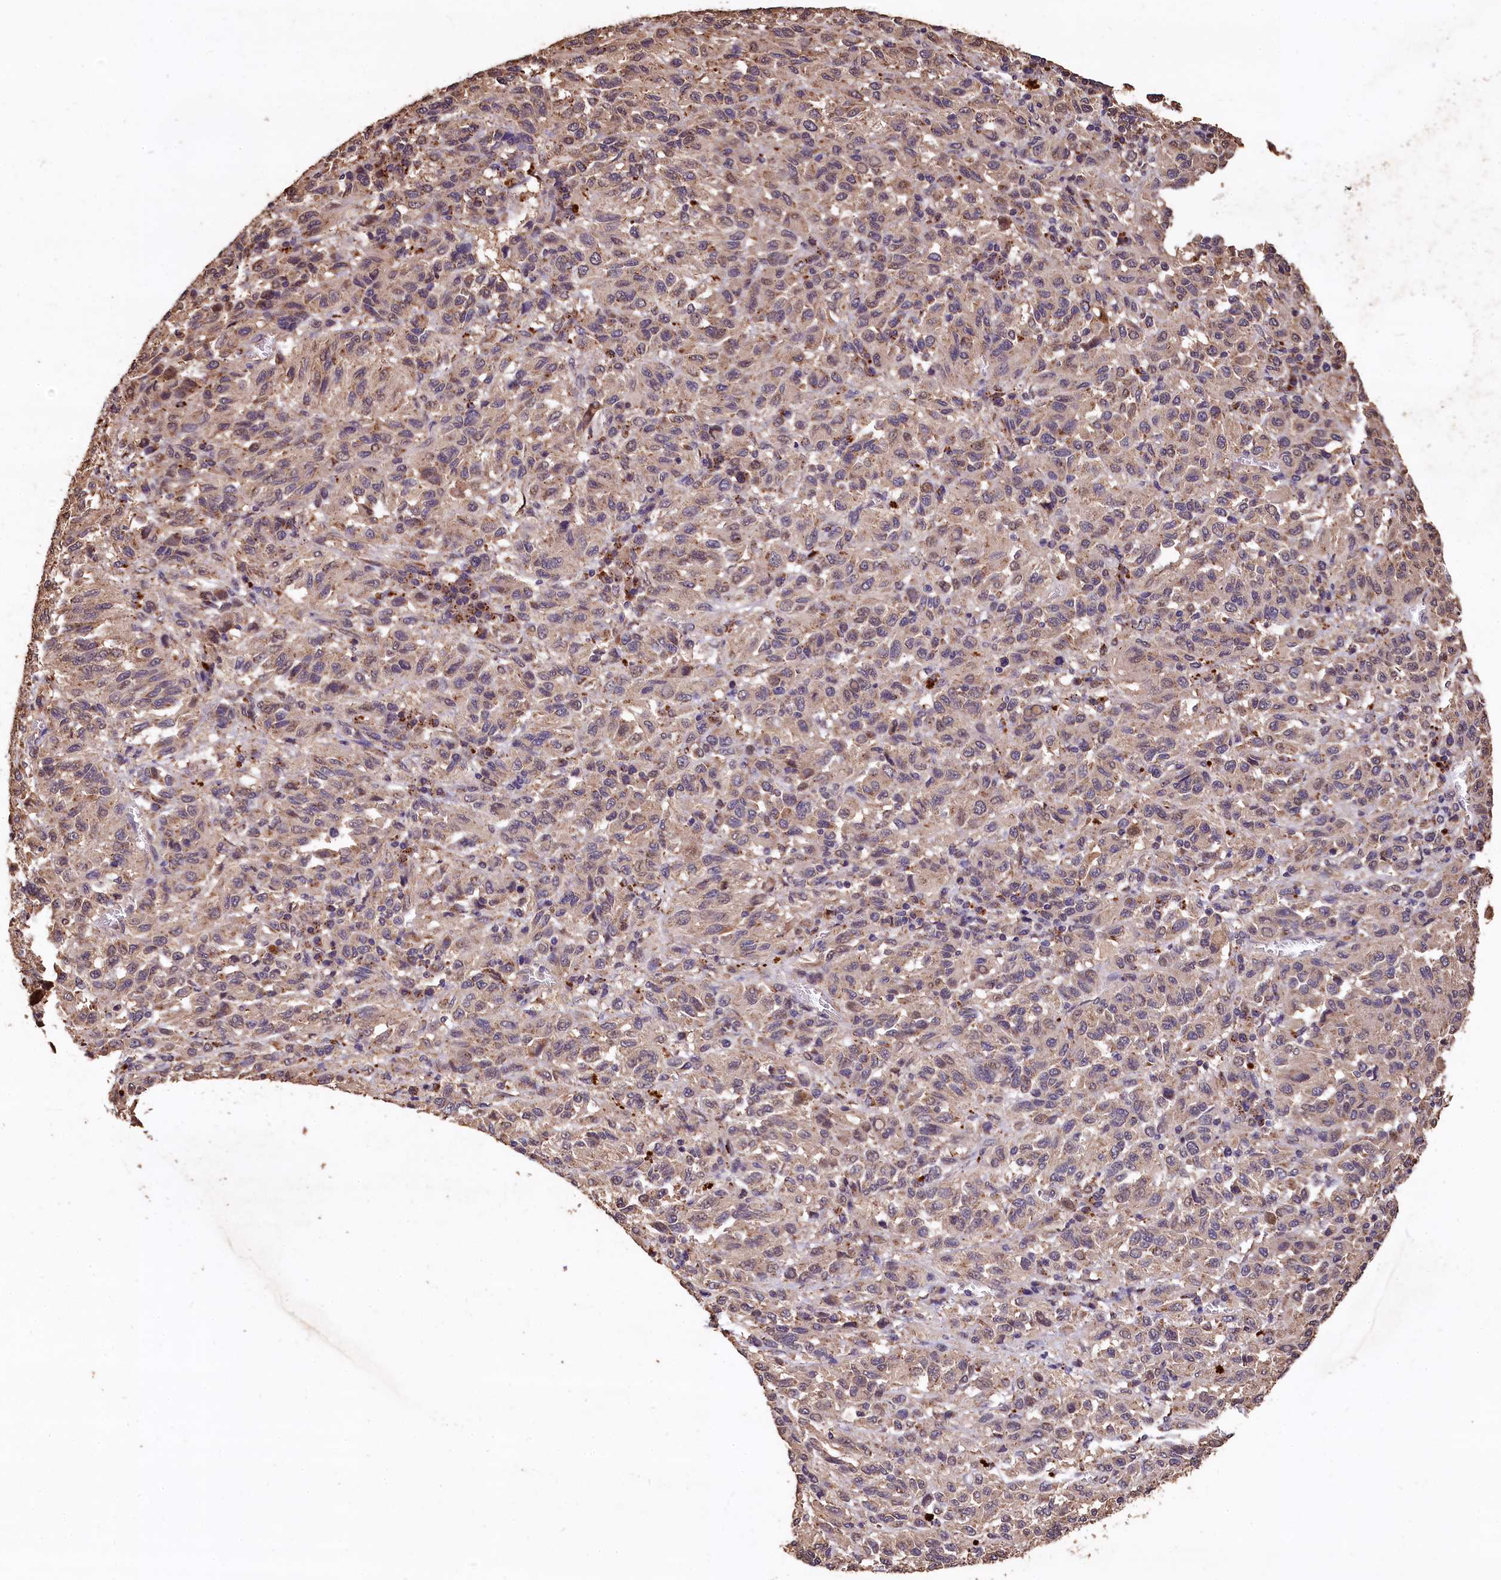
{"staining": {"intensity": "weak", "quantity": "25%-75%", "location": "cytoplasmic/membranous"}, "tissue": "melanoma", "cell_type": "Tumor cells", "image_type": "cancer", "snomed": [{"axis": "morphology", "description": "Malignant melanoma, Metastatic site"}, {"axis": "topography", "description": "Lung"}], "caption": "This photomicrograph exhibits malignant melanoma (metastatic site) stained with IHC to label a protein in brown. The cytoplasmic/membranous of tumor cells show weak positivity for the protein. Nuclei are counter-stained blue.", "gene": "LSM4", "patient": {"sex": "male", "age": 64}}